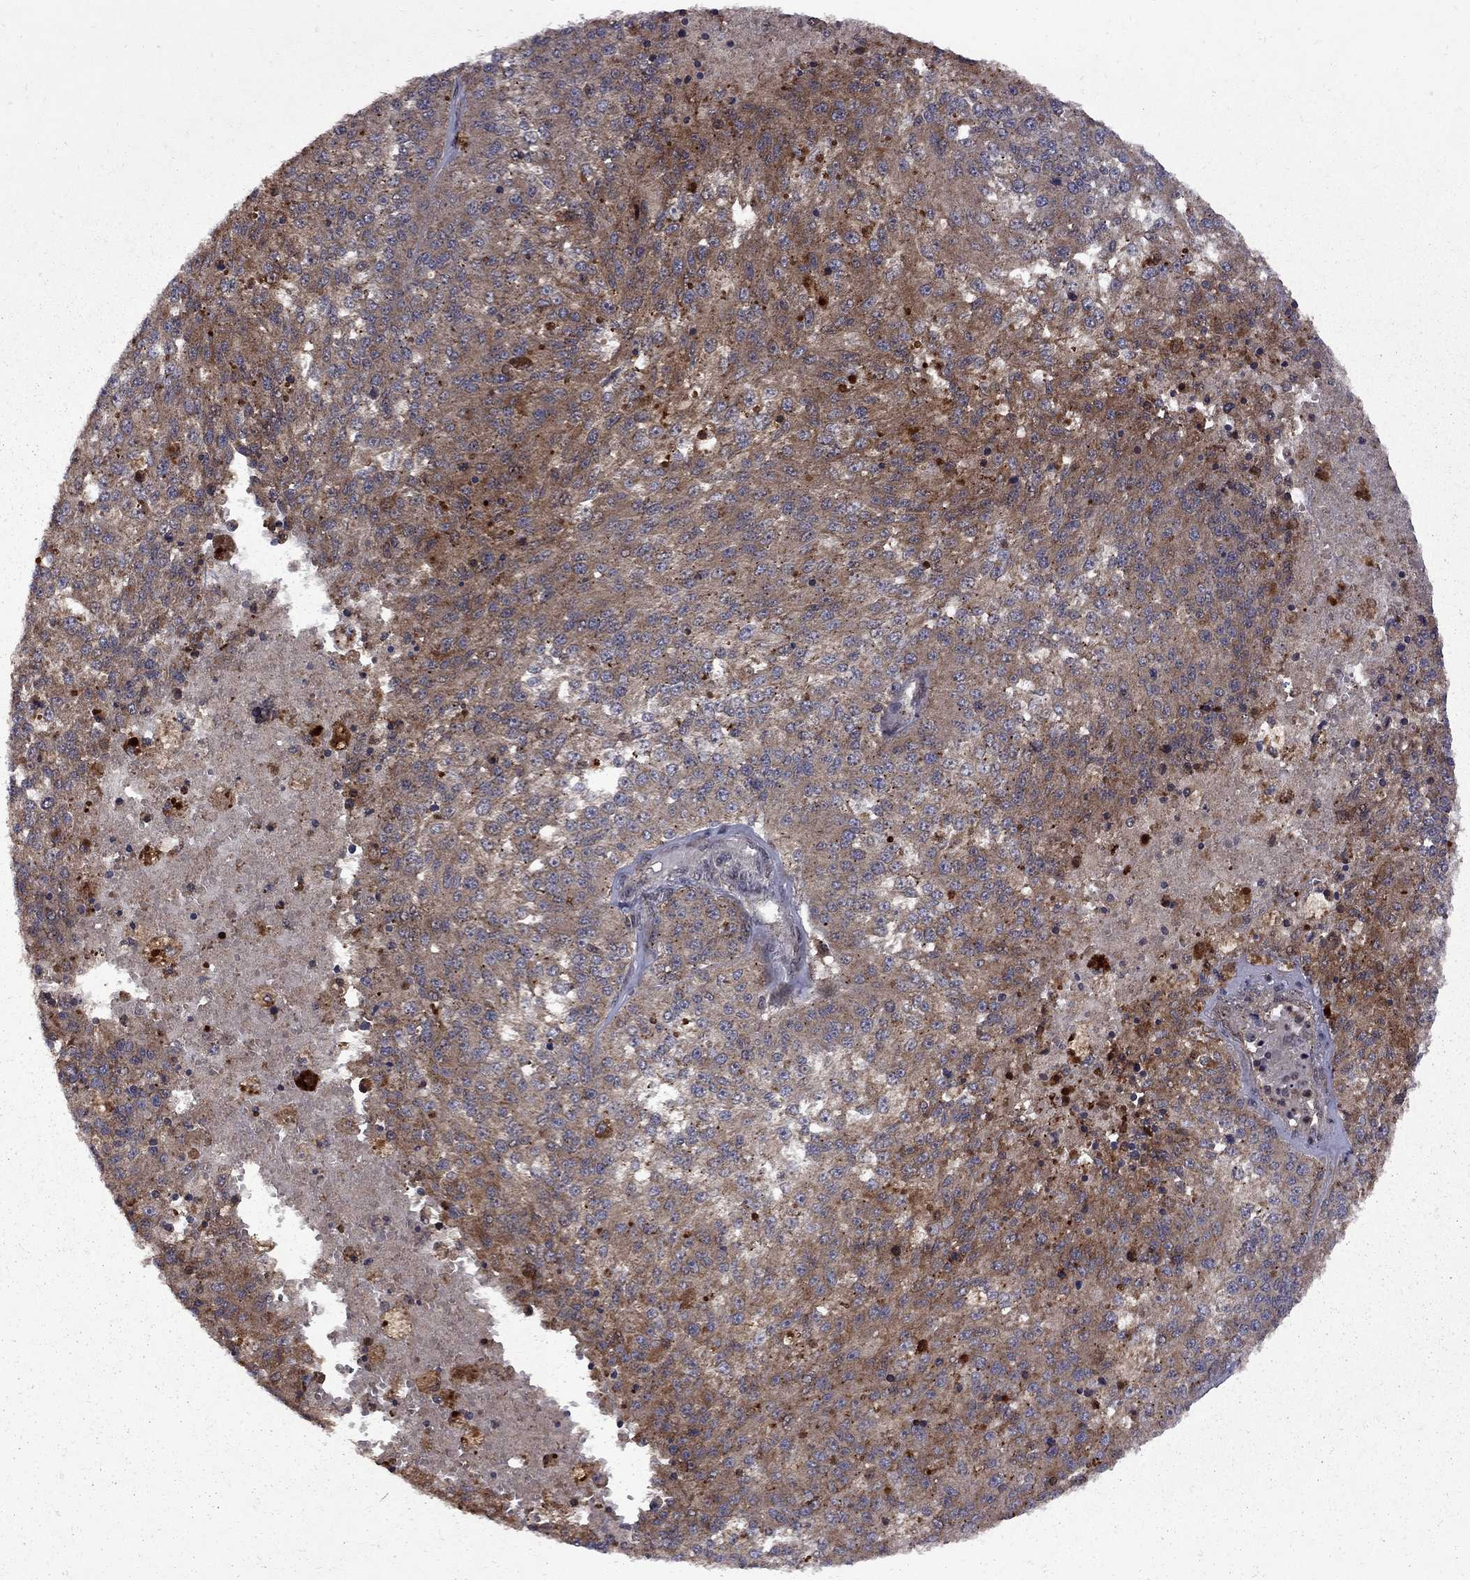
{"staining": {"intensity": "moderate", "quantity": "25%-75%", "location": "cytoplasmic/membranous"}, "tissue": "melanoma", "cell_type": "Tumor cells", "image_type": "cancer", "snomed": [{"axis": "morphology", "description": "Malignant melanoma, Metastatic site"}, {"axis": "topography", "description": "Lymph node"}], "caption": "The immunohistochemical stain highlights moderate cytoplasmic/membranous expression in tumor cells of malignant melanoma (metastatic site) tissue.", "gene": "IPP", "patient": {"sex": "female", "age": 64}}